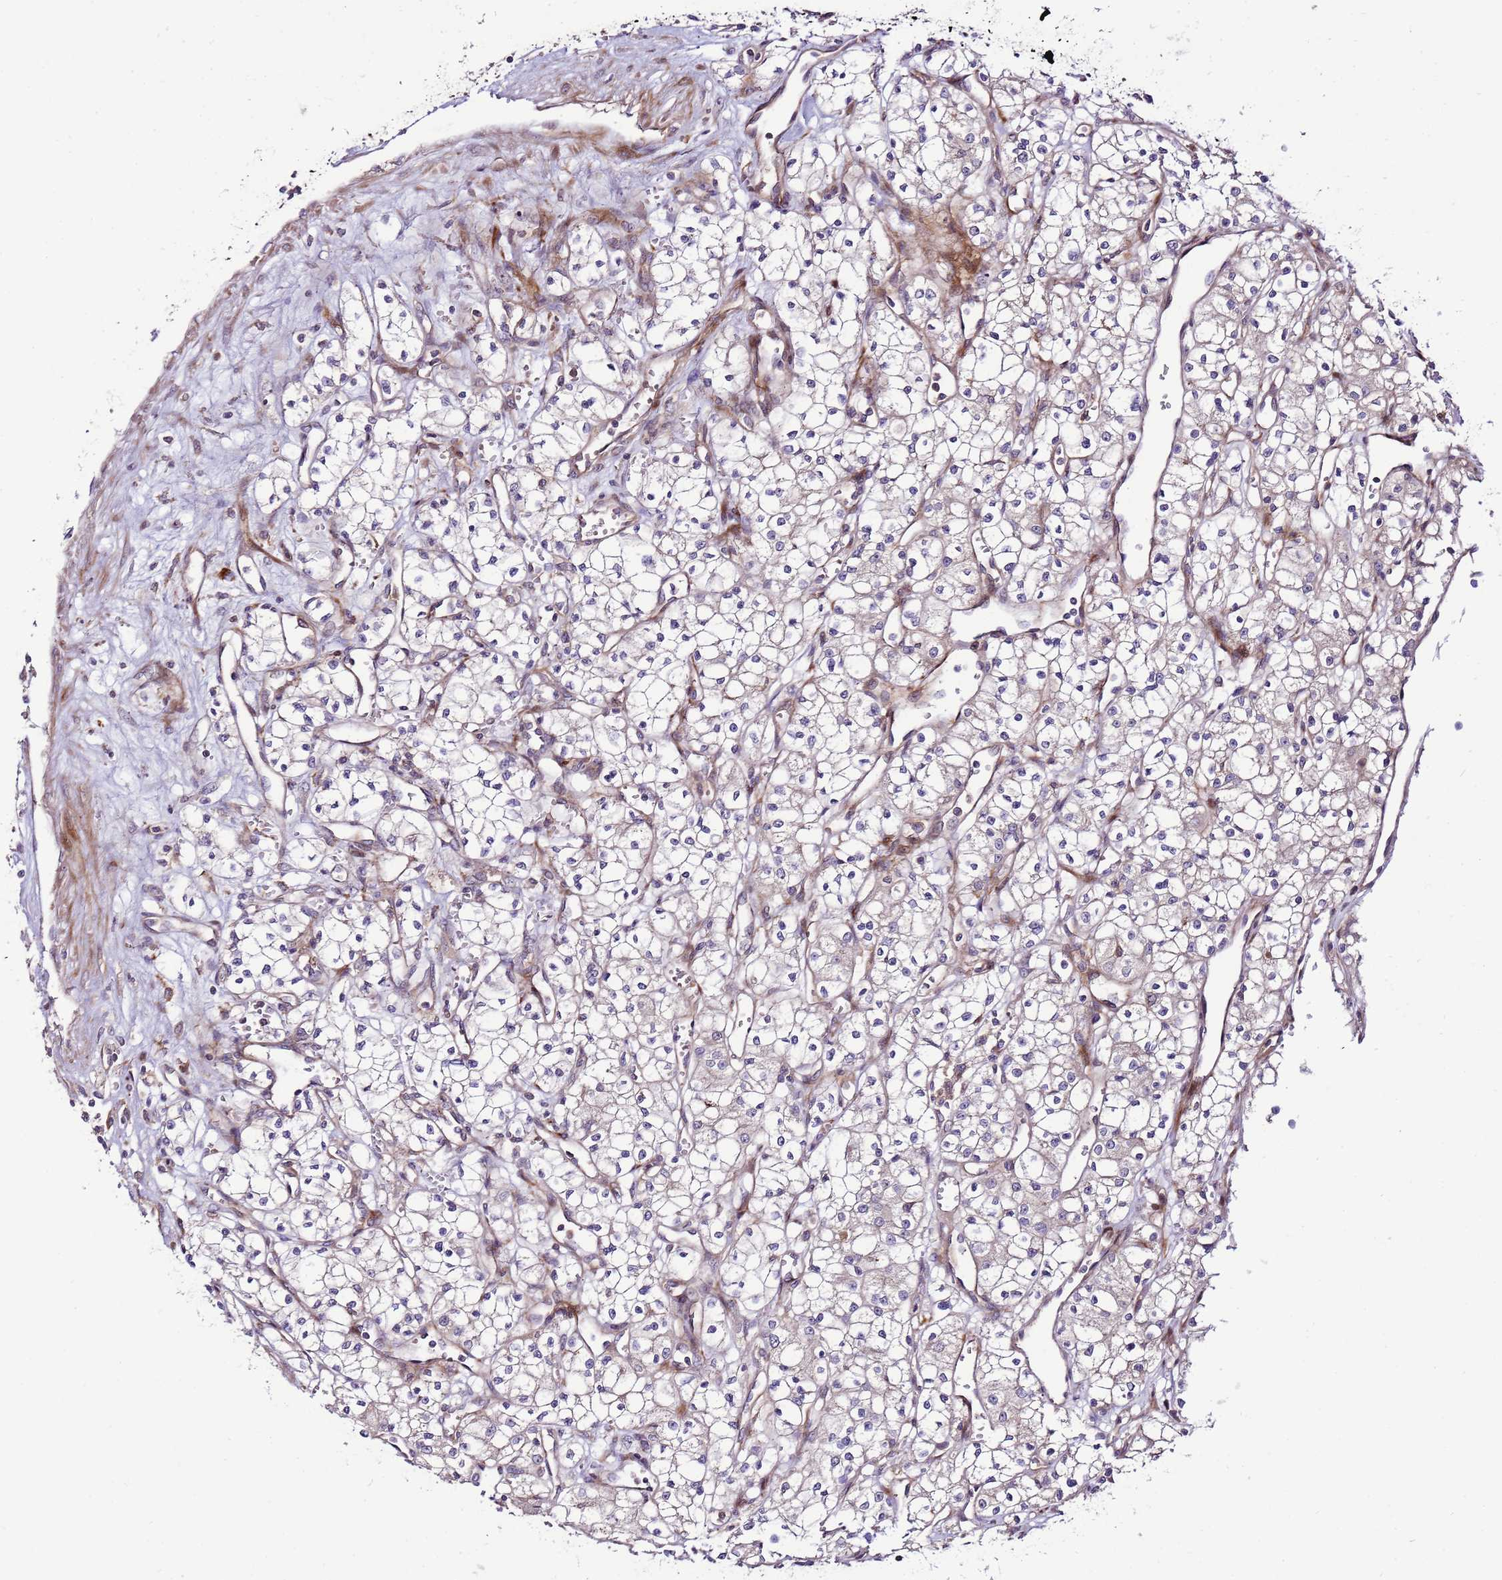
{"staining": {"intensity": "negative", "quantity": "none", "location": "none"}, "tissue": "renal cancer", "cell_type": "Tumor cells", "image_type": "cancer", "snomed": [{"axis": "morphology", "description": "Adenocarcinoma, NOS"}, {"axis": "topography", "description": "Kidney"}], "caption": "DAB (3,3'-diaminobenzidine) immunohistochemical staining of human renal adenocarcinoma shows no significant positivity in tumor cells. The staining was performed using DAB to visualize the protein expression in brown, while the nuclei were stained in blue with hematoxylin (Magnification: 20x).", "gene": "ZNF624", "patient": {"sex": "male", "age": 59}}